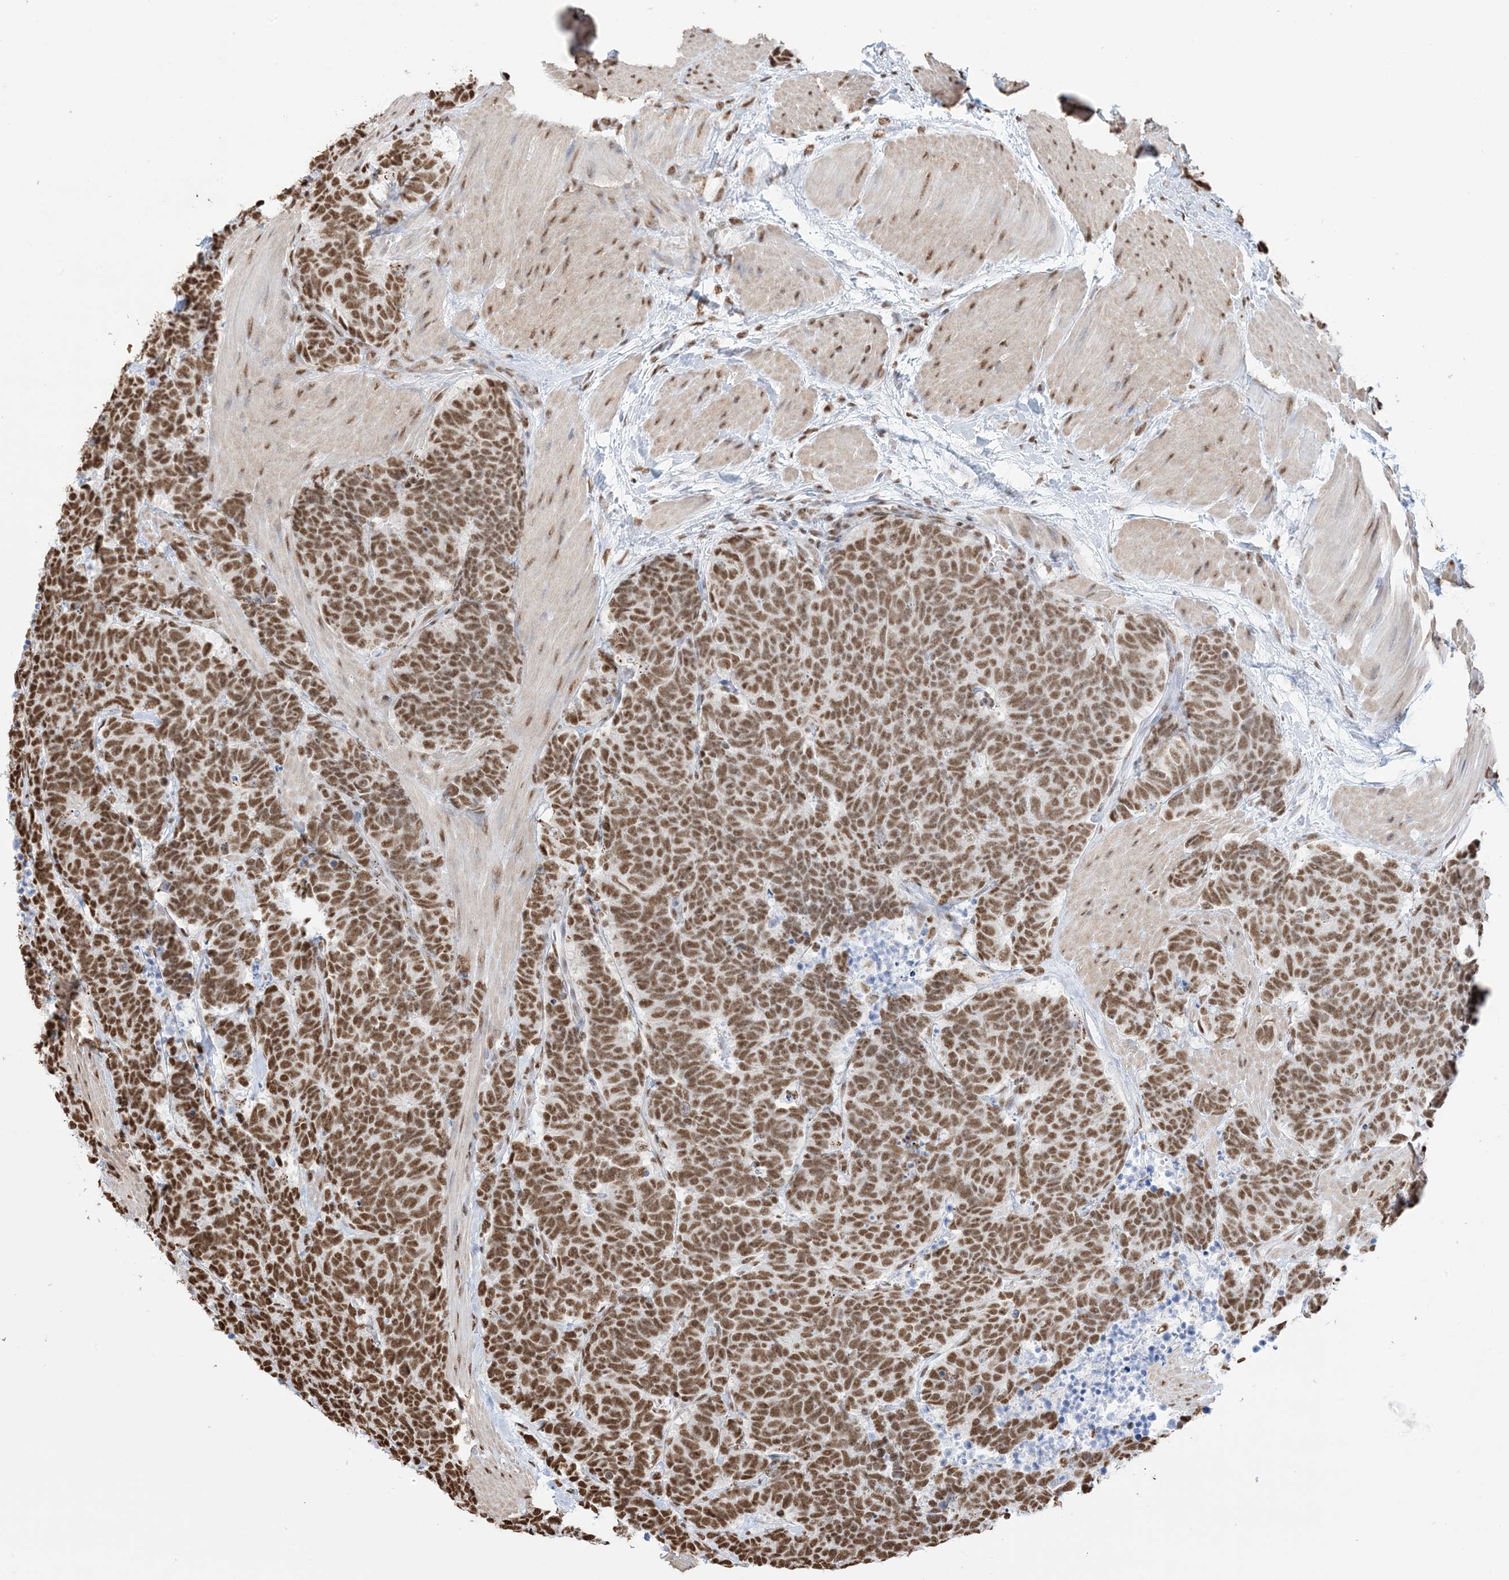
{"staining": {"intensity": "strong", "quantity": ">75%", "location": "nuclear"}, "tissue": "carcinoid", "cell_type": "Tumor cells", "image_type": "cancer", "snomed": [{"axis": "morphology", "description": "Carcinoma, NOS"}, {"axis": "morphology", "description": "Carcinoid, malignant, NOS"}, {"axis": "topography", "description": "Urinary bladder"}], "caption": "Human carcinoid stained with a protein marker reveals strong staining in tumor cells.", "gene": "ZNF792", "patient": {"sex": "male", "age": 57}}